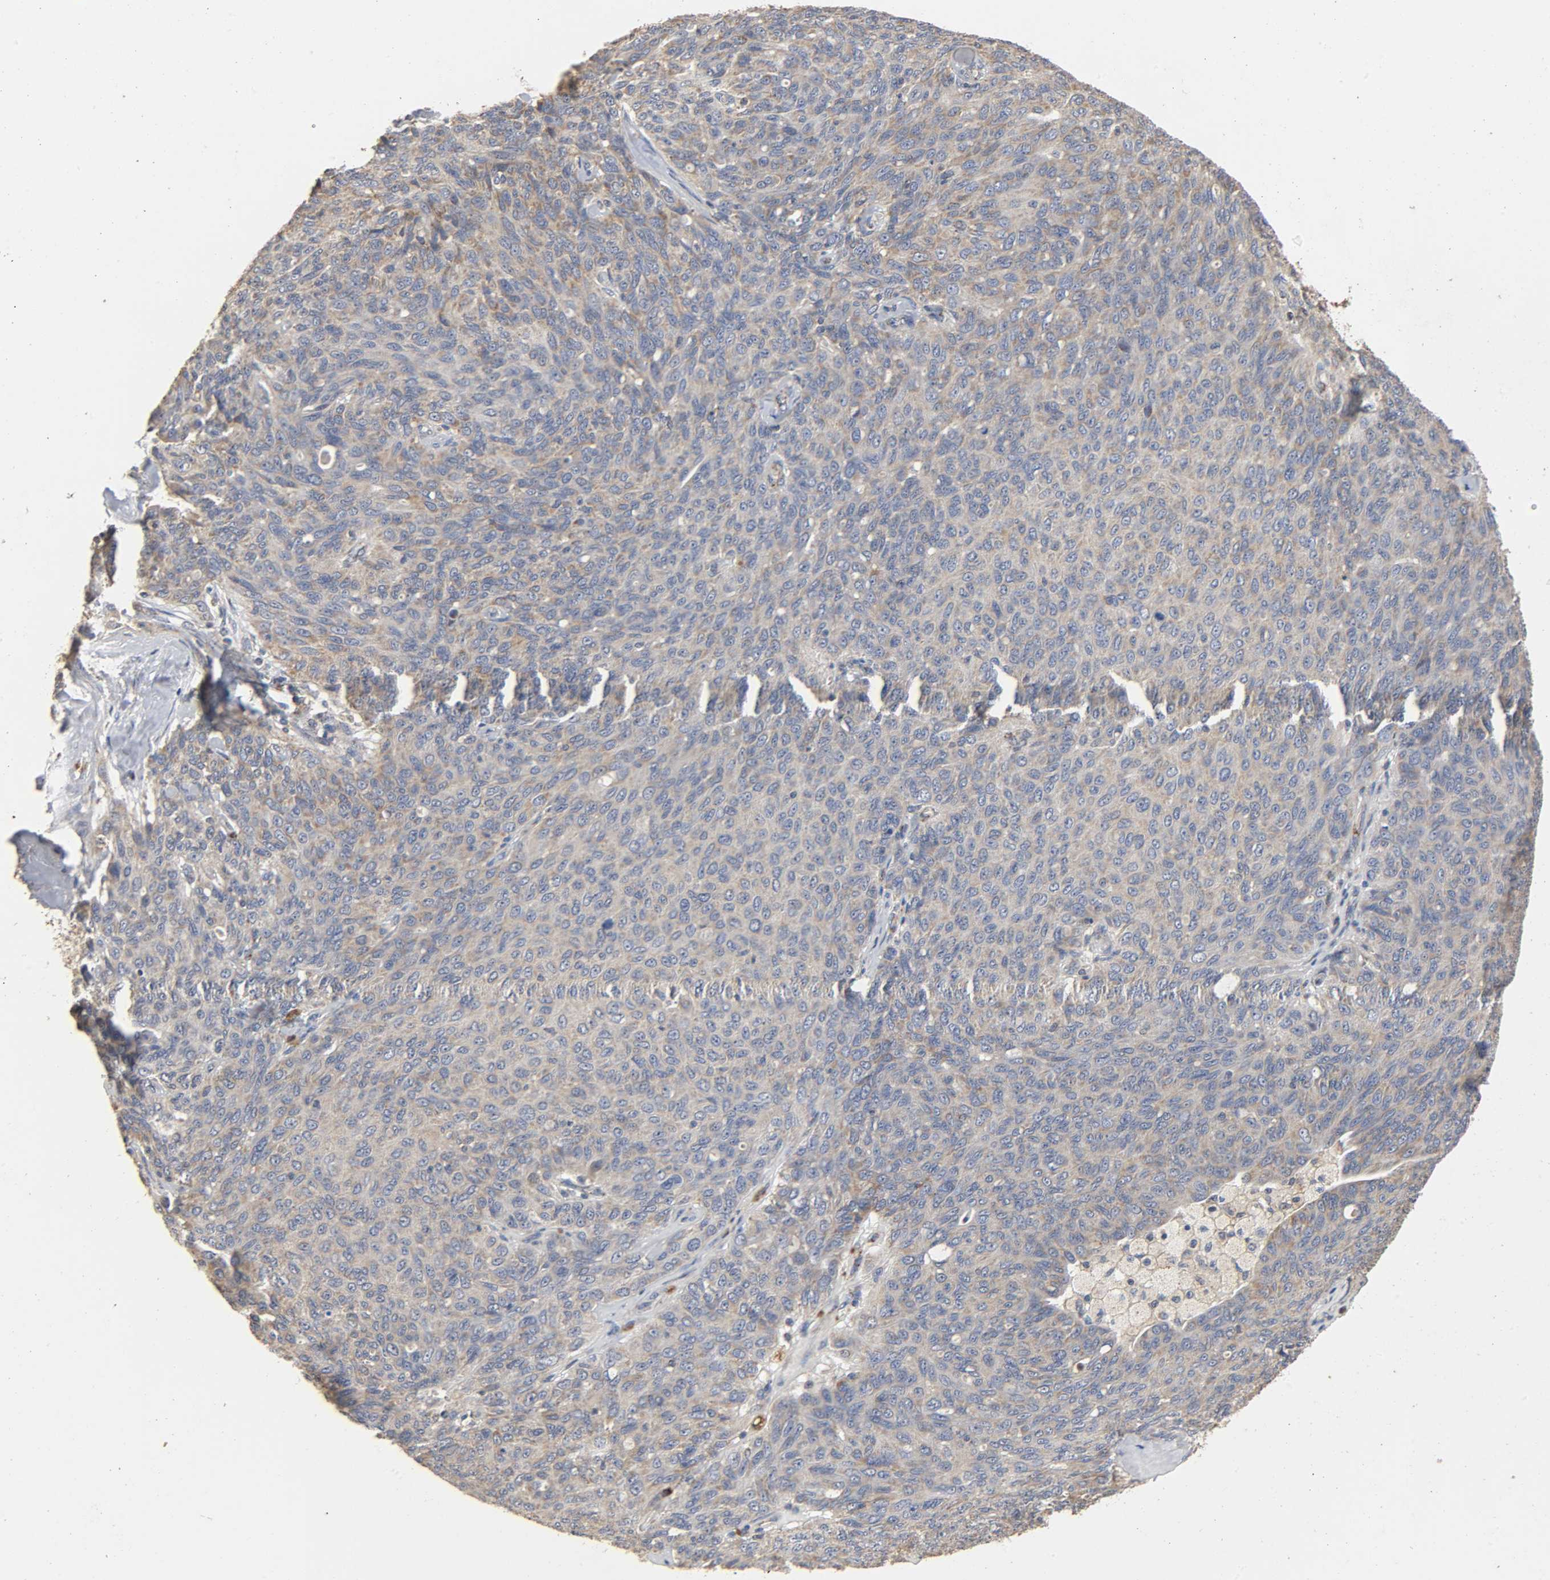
{"staining": {"intensity": "weak", "quantity": "25%-75%", "location": "cytoplasmic/membranous"}, "tissue": "ovarian cancer", "cell_type": "Tumor cells", "image_type": "cancer", "snomed": [{"axis": "morphology", "description": "Carcinoma, endometroid"}, {"axis": "topography", "description": "Ovary"}], "caption": "Endometroid carcinoma (ovarian) tissue demonstrates weak cytoplasmic/membranous expression in approximately 25%-75% of tumor cells, visualized by immunohistochemistry.", "gene": "NDUFS3", "patient": {"sex": "female", "age": 60}}